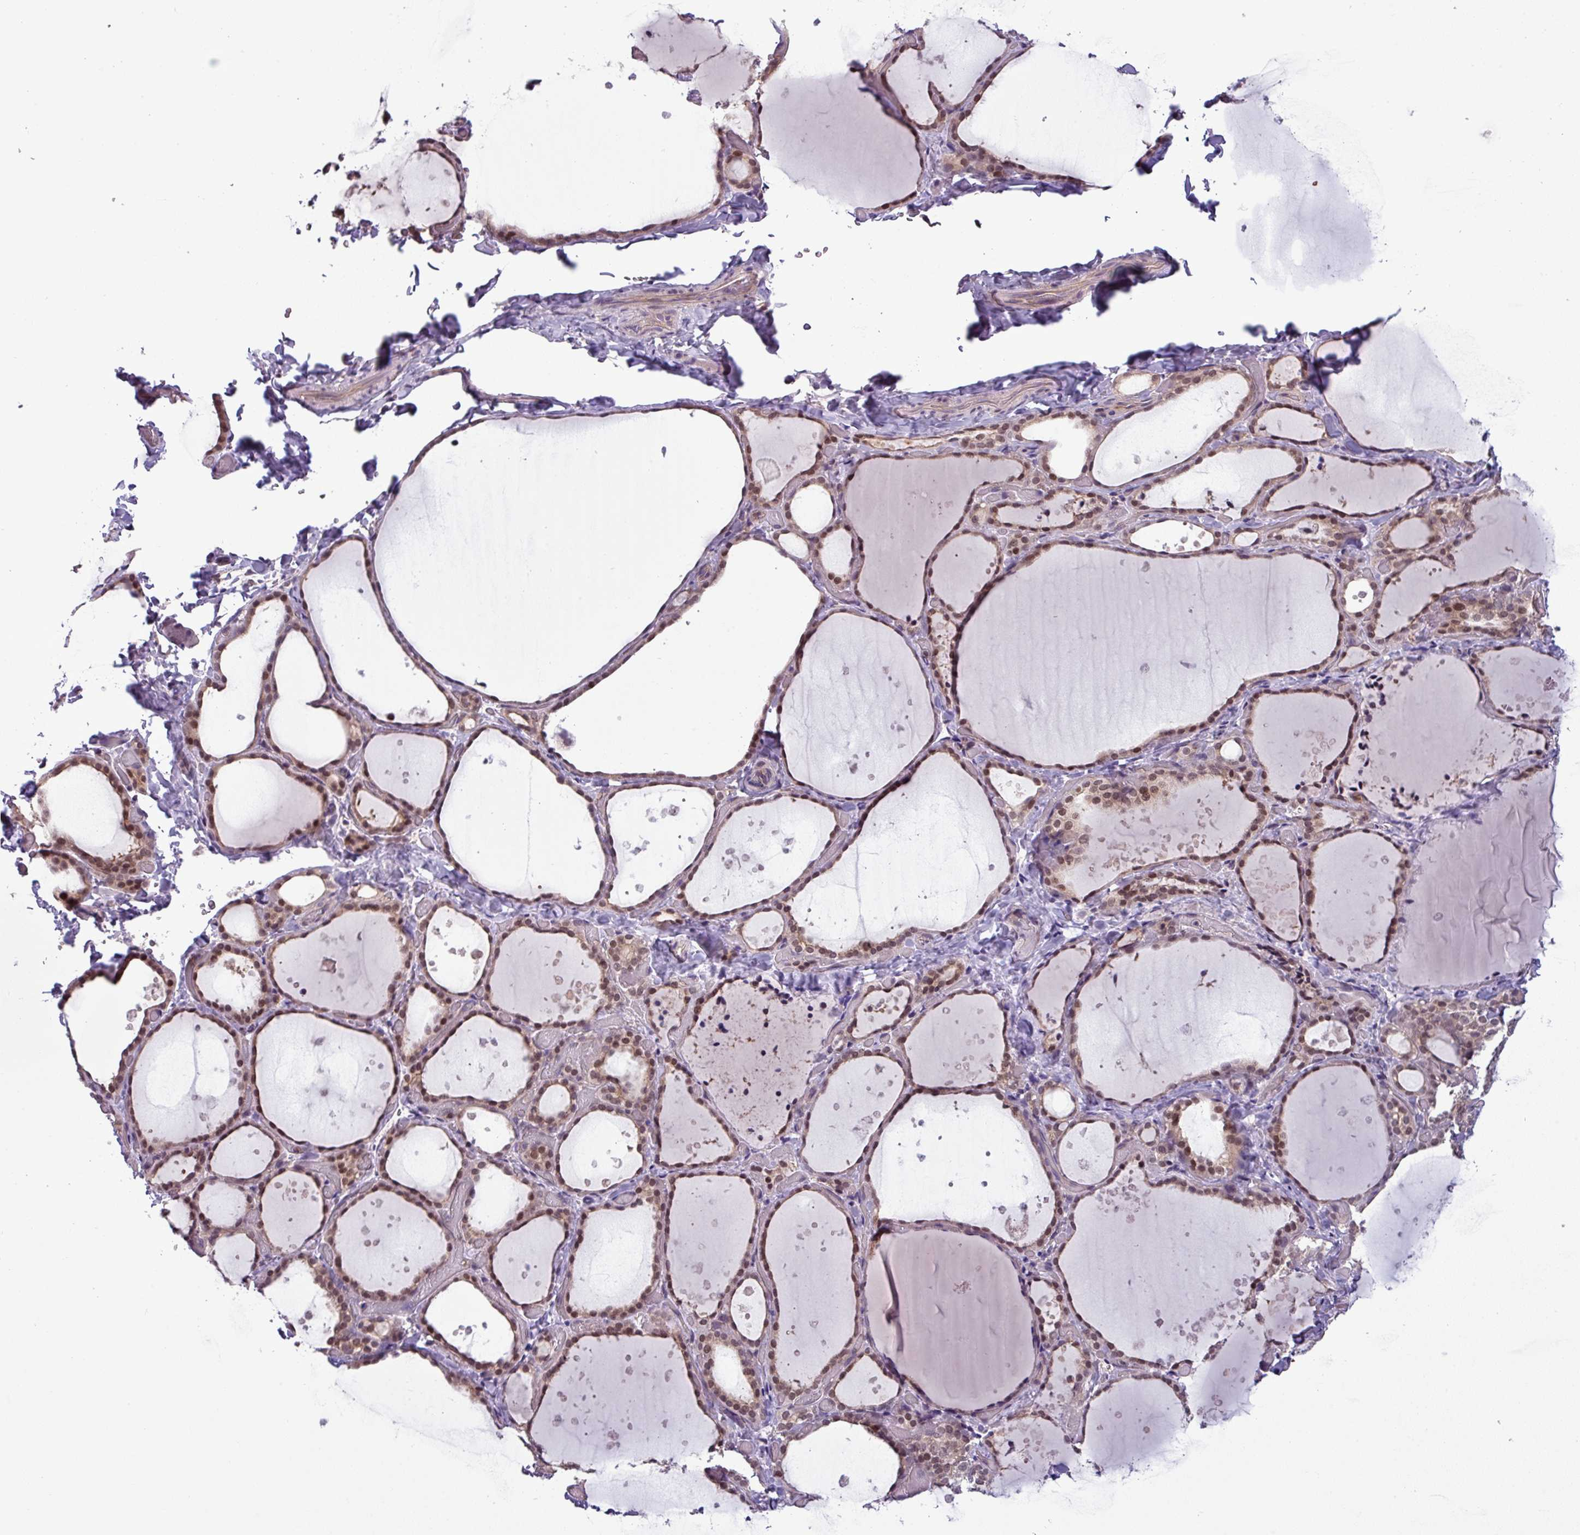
{"staining": {"intensity": "moderate", "quantity": ">75%", "location": "cytoplasmic/membranous,nuclear"}, "tissue": "thyroid gland", "cell_type": "Glandular cells", "image_type": "normal", "snomed": [{"axis": "morphology", "description": "Normal tissue, NOS"}, {"axis": "topography", "description": "Thyroid gland"}], "caption": "Protein staining exhibits moderate cytoplasmic/membranous,nuclear positivity in about >75% of glandular cells in benign thyroid gland. (Brightfield microscopy of DAB IHC at high magnification).", "gene": "NPFFR1", "patient": {"sex": "female", "age": 44}}